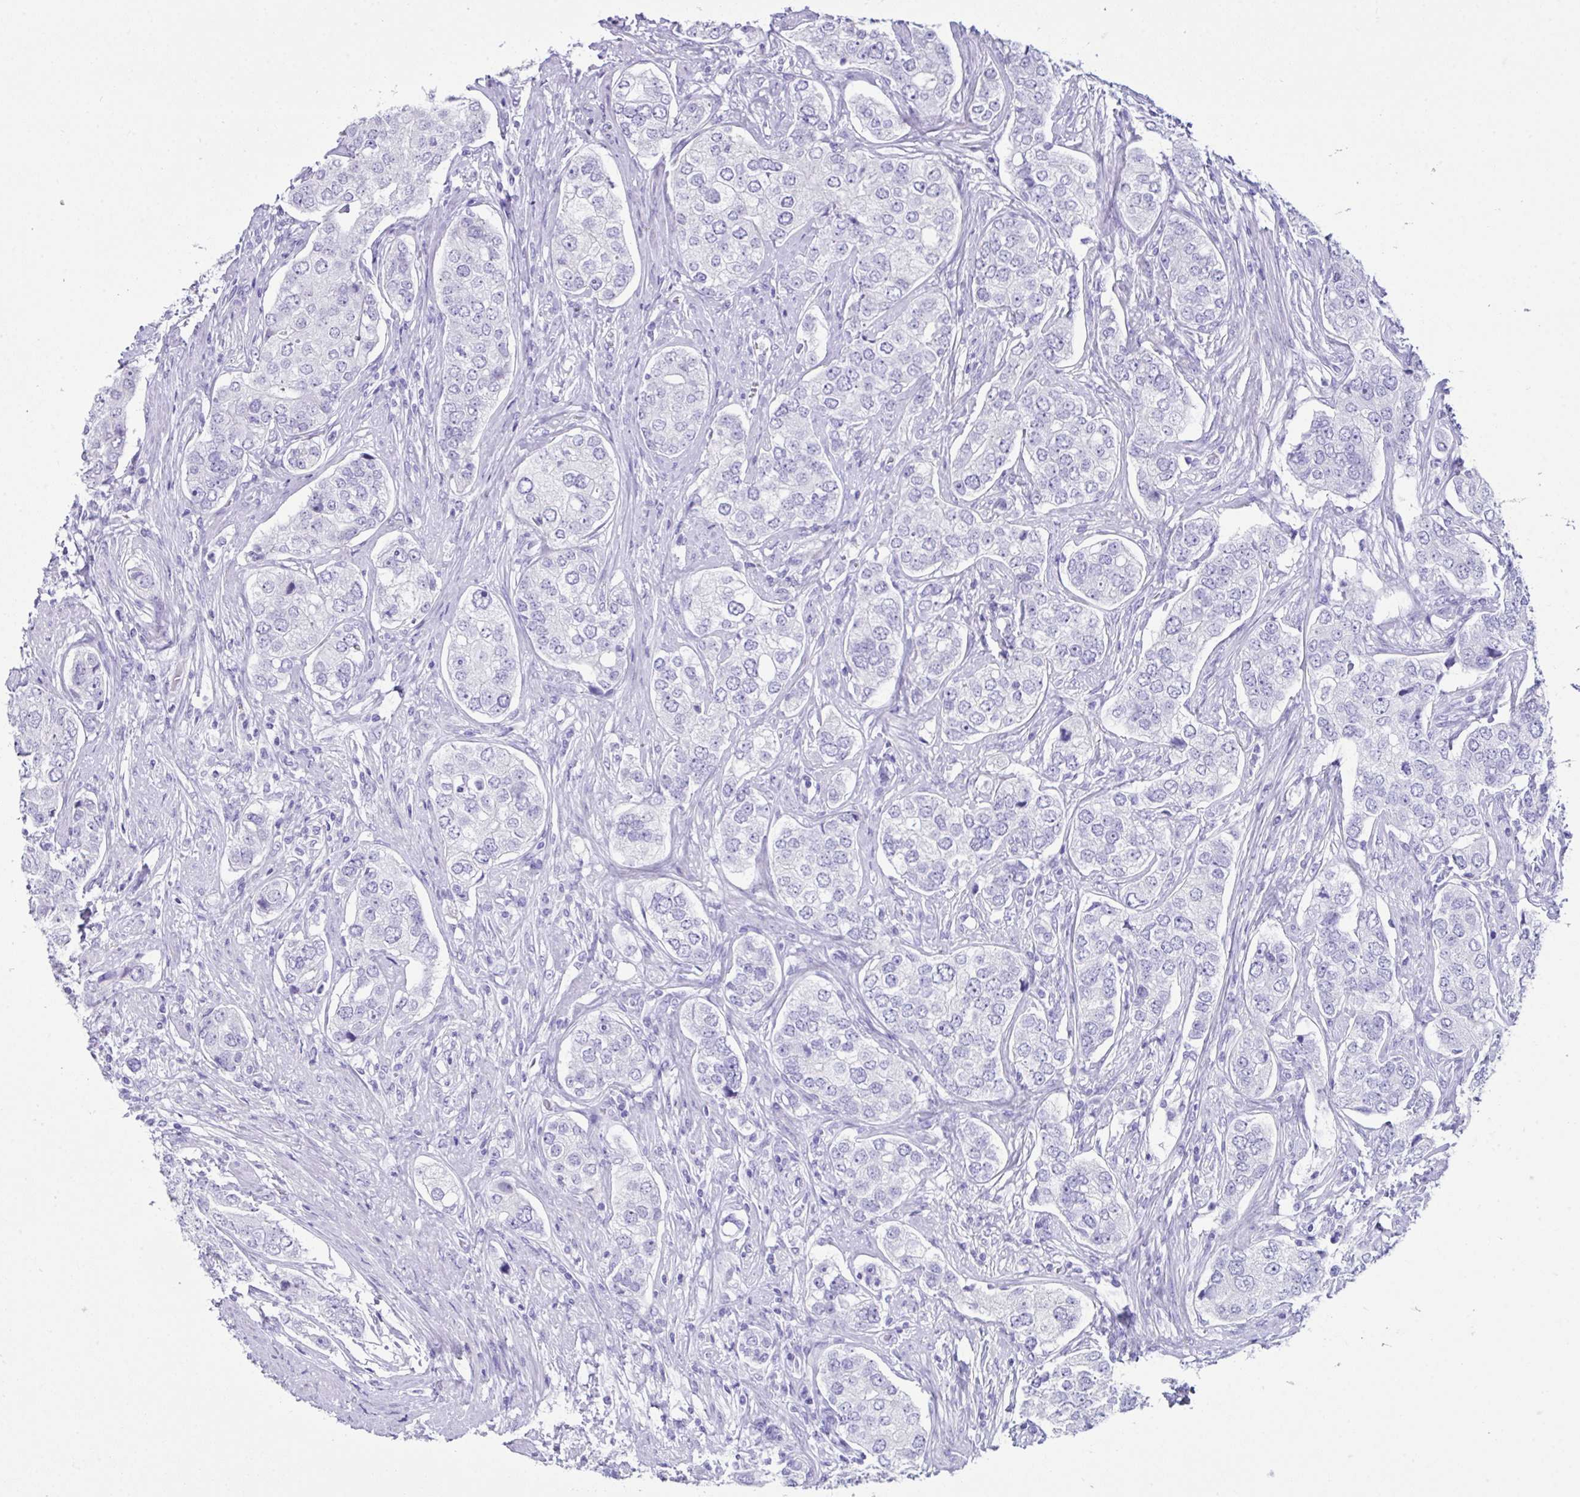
{"staining": {"intensity": "negative", "quantity": "none", "location": "none"}, "tissue": "prostate cancer", "cell_type": "Tumor cells", "image_type": "cancer", "snomed": [{"axis": "morphology", "description": "Adenocarcinoma, High grade"}, {"axis": "topography", "description": "Prostate"}], "caption": "Adenocarcinoma (high-grade) (prostate) stained for a protein using immunohistochemistry reveals no staining tumor cells.", "gene": "LGALS4", "patient": {"sex": "male", "age": 60}}